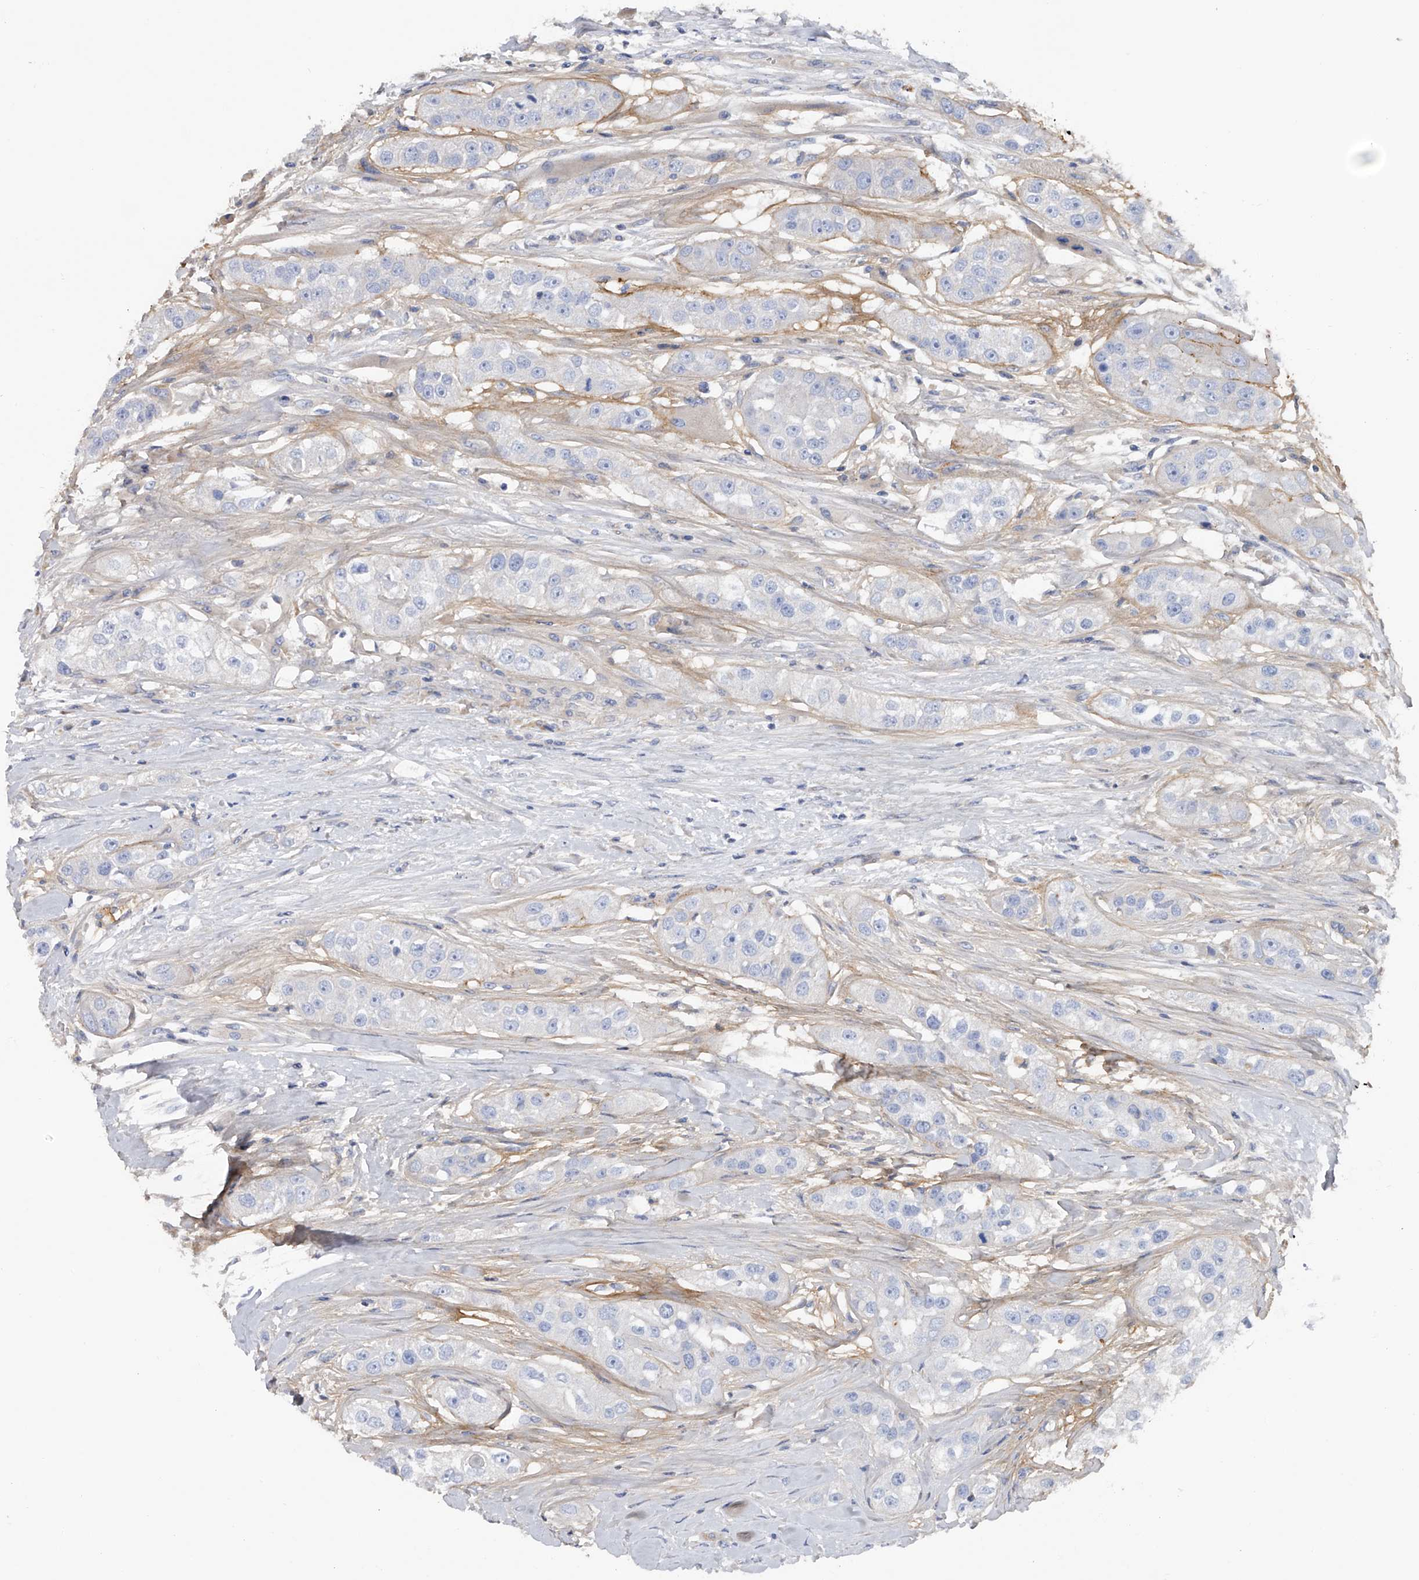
{"staining": {"intensity": "negative", "quantity": "none", "location": "none"}, "tissue": "head and neck cancer", "cell_type": "Tumor cells", "image_type": "cancer", "snomed": [{"axis": "morphology", "description": "Normal tissue, NOS"}, {"axis": "morphology", "description": "Squamous cell carcinoma, NOS"}, {"axis": "topography", "description": "Skeletal muscle"}, {"axis": "topography", "description": "Head-Neck"}], "caption": "Immunohistochemistry (IHC) of human squamous cell carcinoma (head and neck) demonstrates no expression in tumor cells.", "gene": "RWDD2A", "patient": {"sex": "male", "age": 51}}